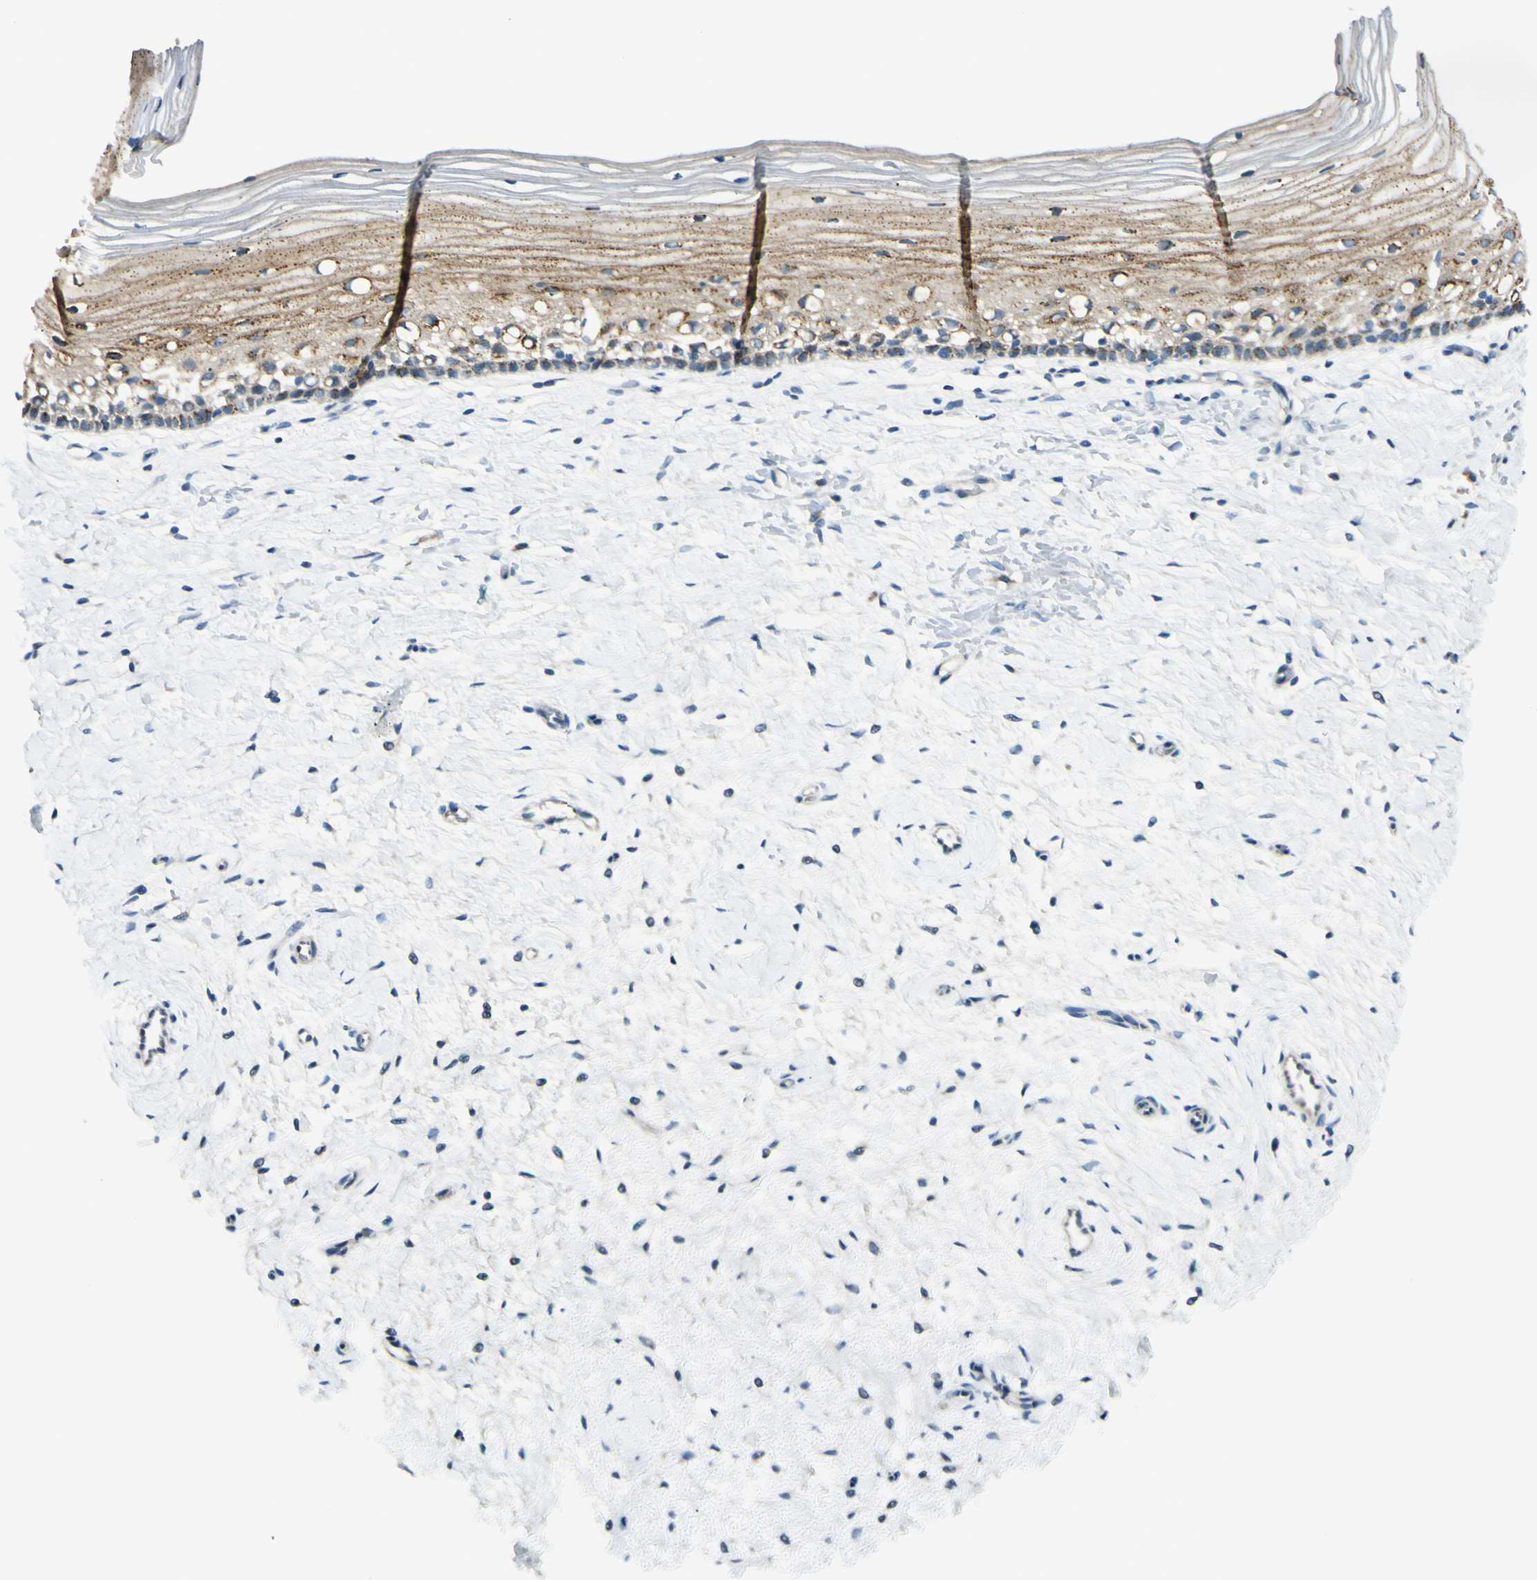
{"staining": {"intensity": "moderate", "quantity": ">75%", "location": "cytoplasmic/membranous"}, "tissue": "cervix", "cell_type": "Glandular cells", "image_type": "normal", "snomed": [{"axis": "morphology", "description": "Normal tissue, NOS"}, {"axis": "topography", "description": "Cervix"}], "caption": "Immunohistochemistry (IHC) micrograph of unremarkable cervix: cervix stained using IHC displays medium levels of moderate protein expression localized specifically in the cytoplasmic/membranous of glandular cells, appearing as a cytoplasmic/membranous brown color.", "gene": "GALNT5", "patient": {"sex": "female", "age": 39}}